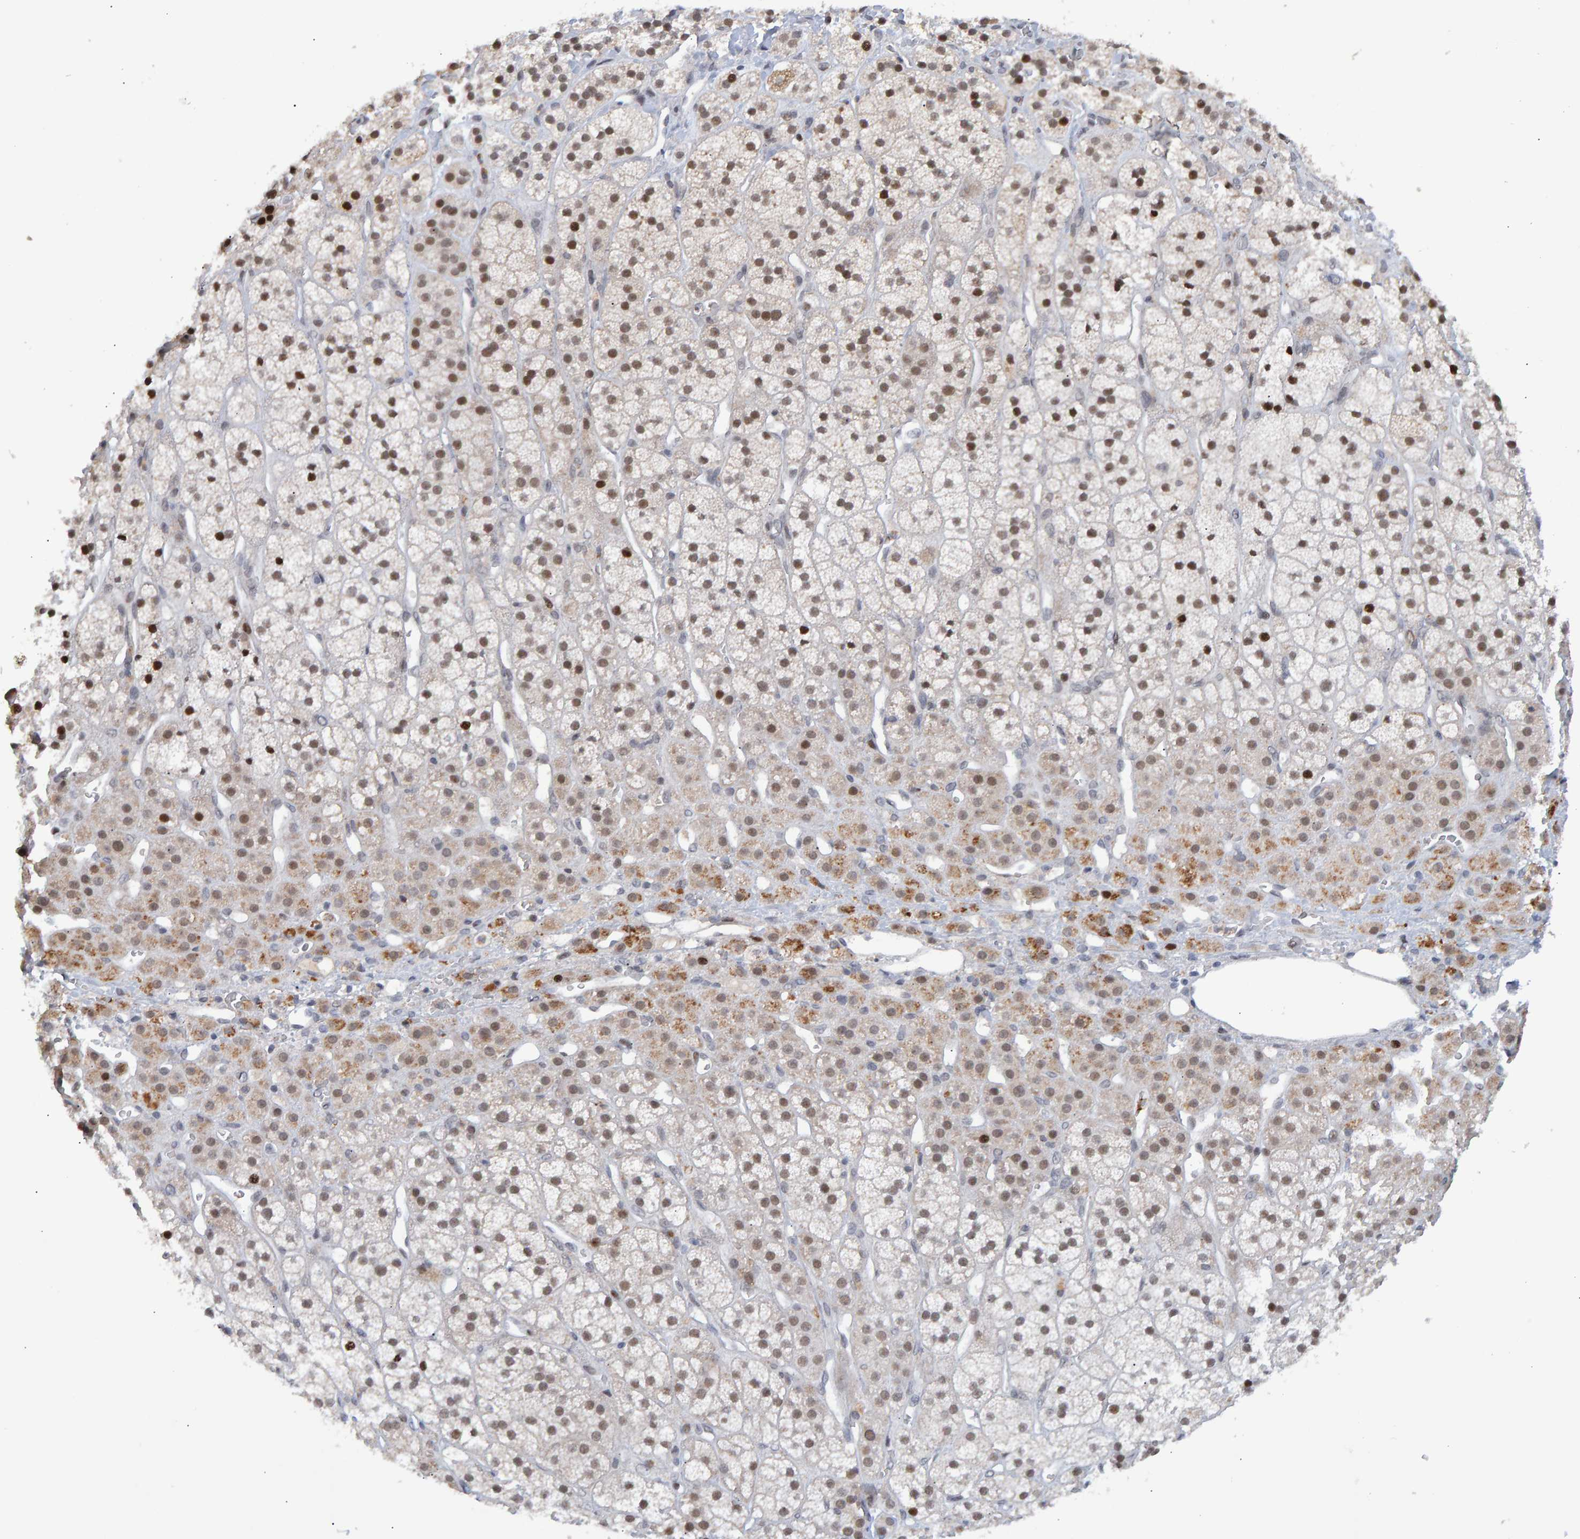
{"staining": {"intensity": "moderate", "quantity": "25%-75%", "location": "cytoplasmic/membranous,nuclear"}, "tissue": "adrenal gland", "cell_type": "Glandular cells", "image_type": "normal", "snomed": [{"axis": "morphology", "description": "Normal tissue, NOS"}, {"axis": "topography", "description": "Adrenal gland"}], "caption": "The photomicrograph demonstrates immunohistochemical staining of unremarkable adrenal gland. There is moderate cytoplasmic/membranous,nuclear expression is seen in about 25%-75% of glandular cells.", "gene": "ESRP1", "patient": {"sex": "male", "age": 56}}